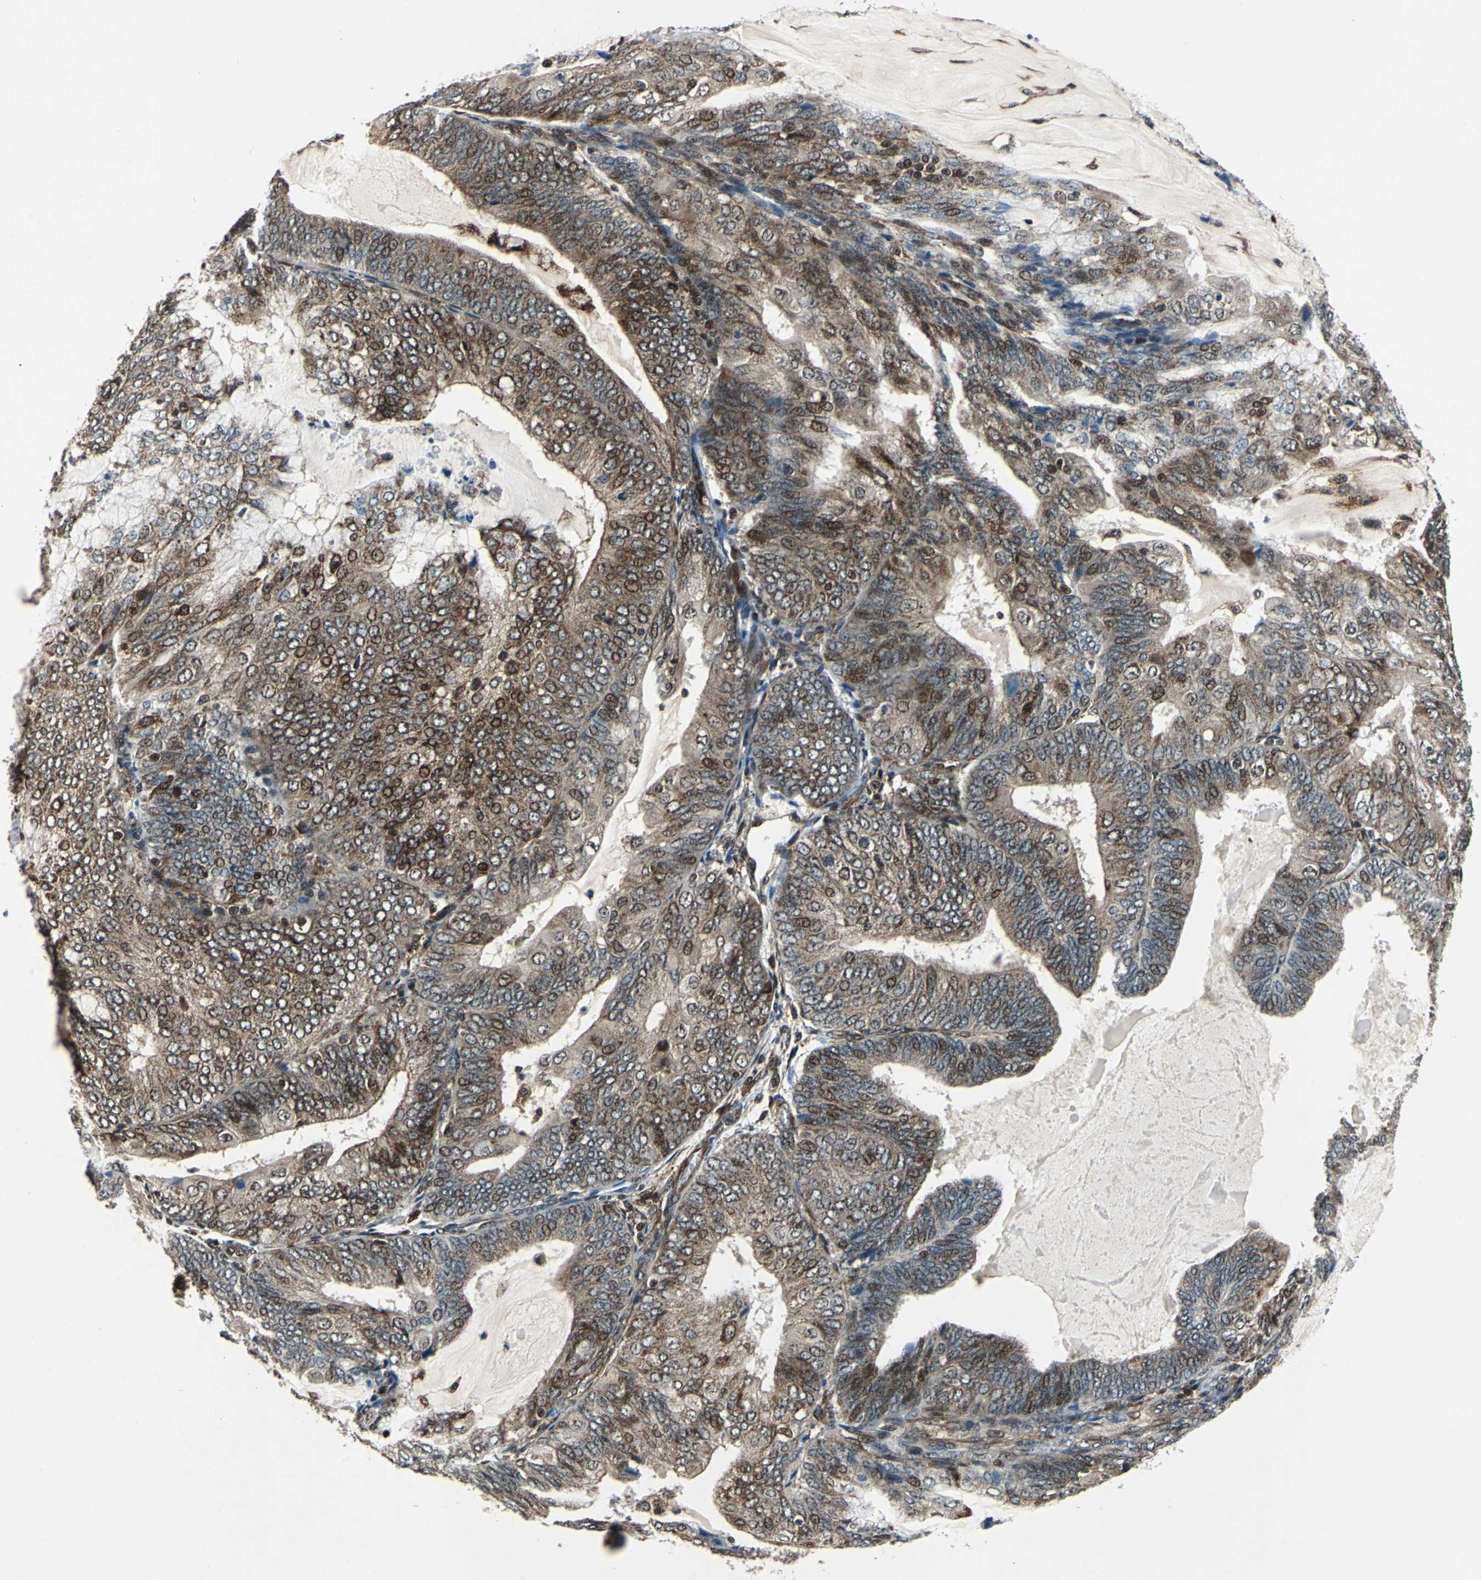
{"staining": {"intensity": "moderate", "quantity": ">75%", "location": "cytoplasmic/membranous,nuclear"}, "tissue": "endometrial cancer", "cell_type": "Tumor cells", "image_type": "cancer", "snomed": [{"axis": "morphology", "description": "Adenocarcinoma, NOS"}, {"axis": "topography", "description": "Endometrium"}], "caption": "Immunohistochemistry (IHC) of human endometrial cancer exhibits medium levels of moderate cytoplasmic/membranous and nuclear expression in about >75% of tumor cells.", "gene": "AATF", "patient": {"sex": "female", "age": 81}}